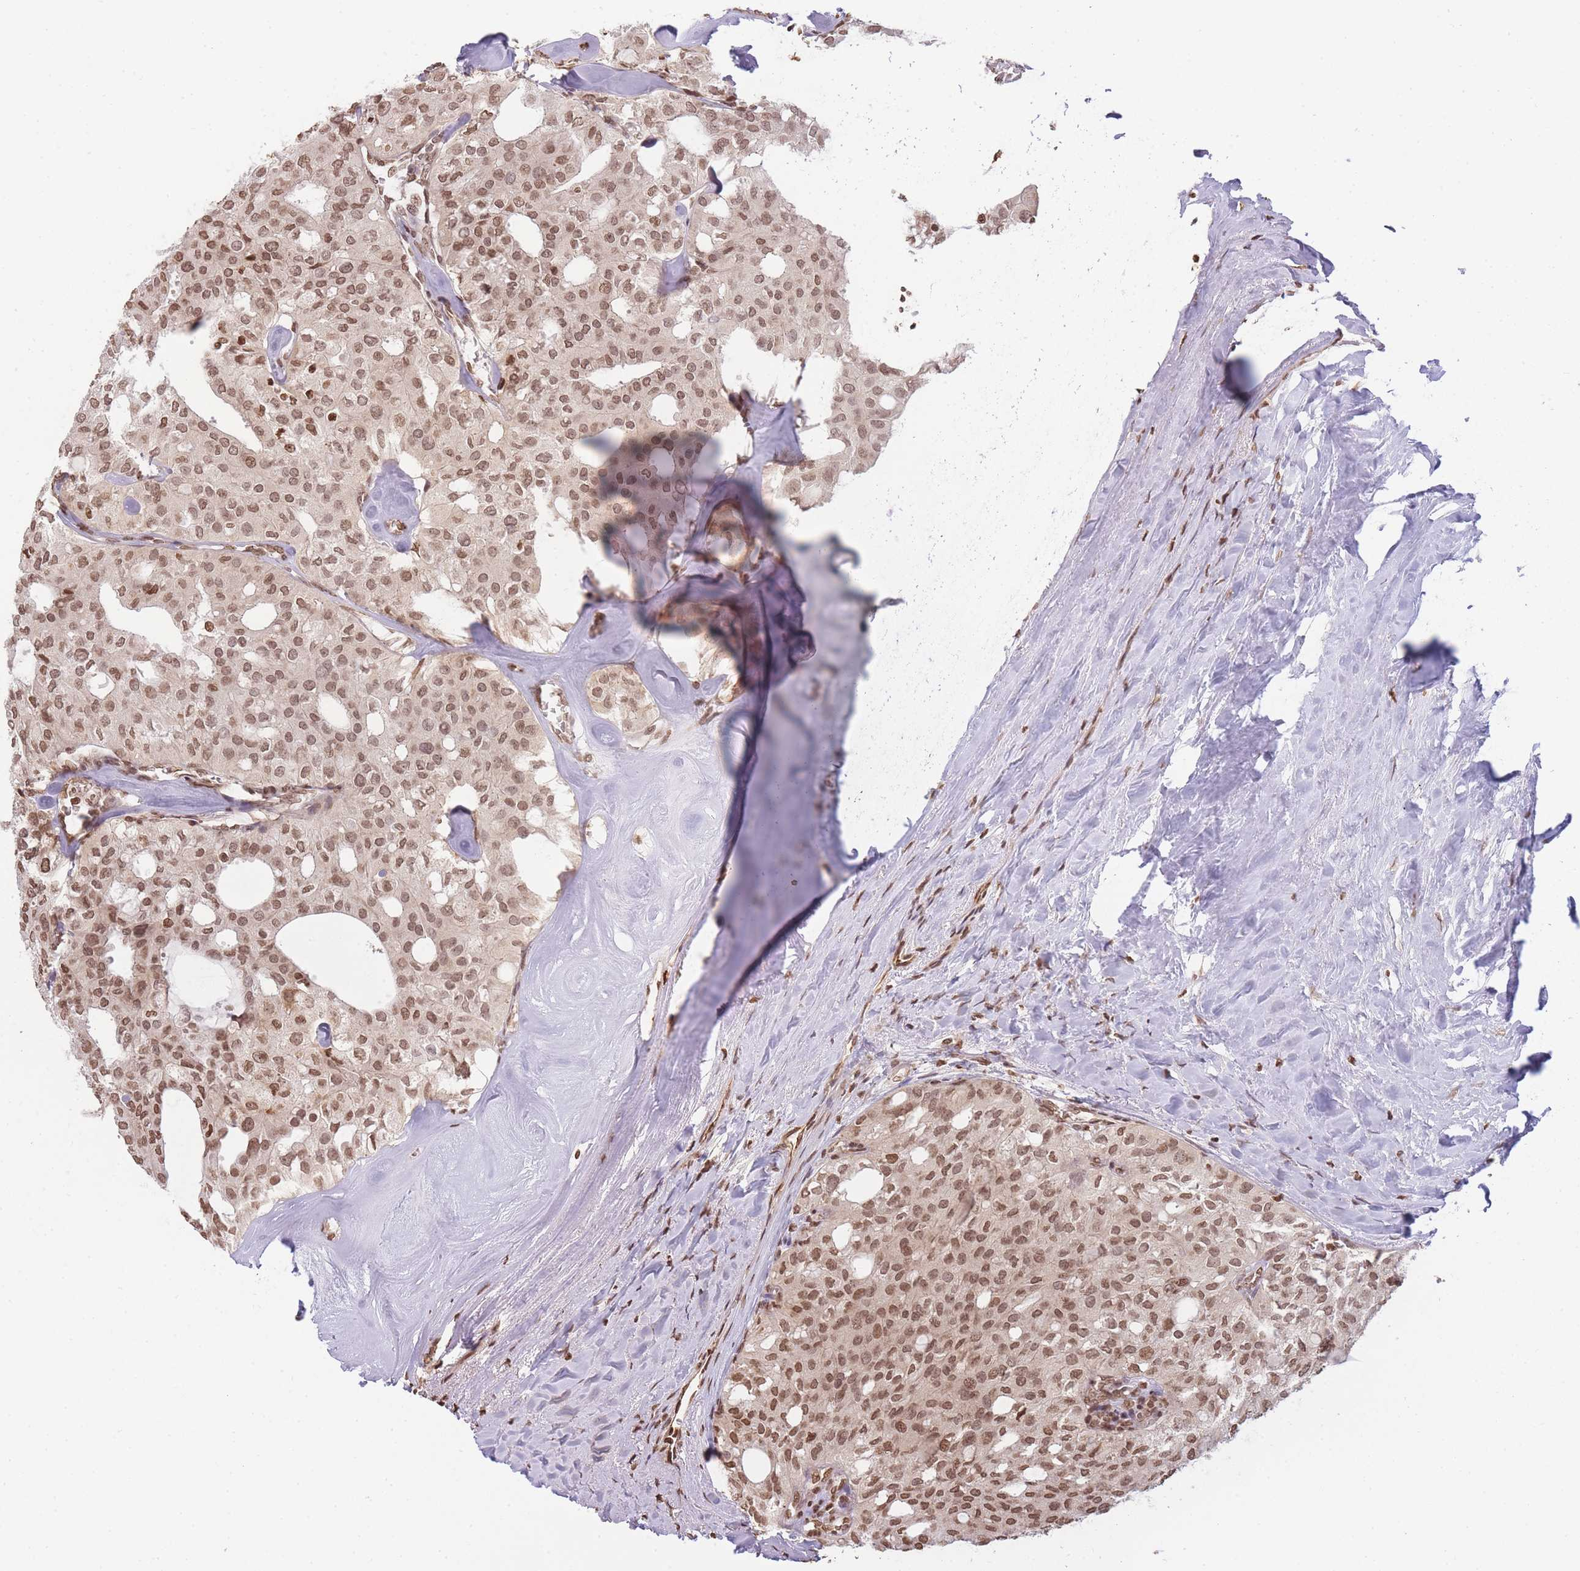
{"staining": {"intensity": "moderate", "quantity": ">75%", "location": "nuclear"}, "tissue": "thyroid cancer", "cell_type": "Tumor cells", "image_type": "cancer", "snomed": [{"axis": "morphology", "description": "Follicular adenoma carcinoma, NOS"}, {"axis": "topography", "description": "Thyroid gland"}], "caption": "Immunohistochemical staining of human thyroid cancer exhibits moderate nuclear protein expression in about >75% of tumor cells. (brown staining indicates protein expression, while blue staining denotes nuclei).", "gene": "WWTR1", "patient": {"sex": "male", "age": 75}}